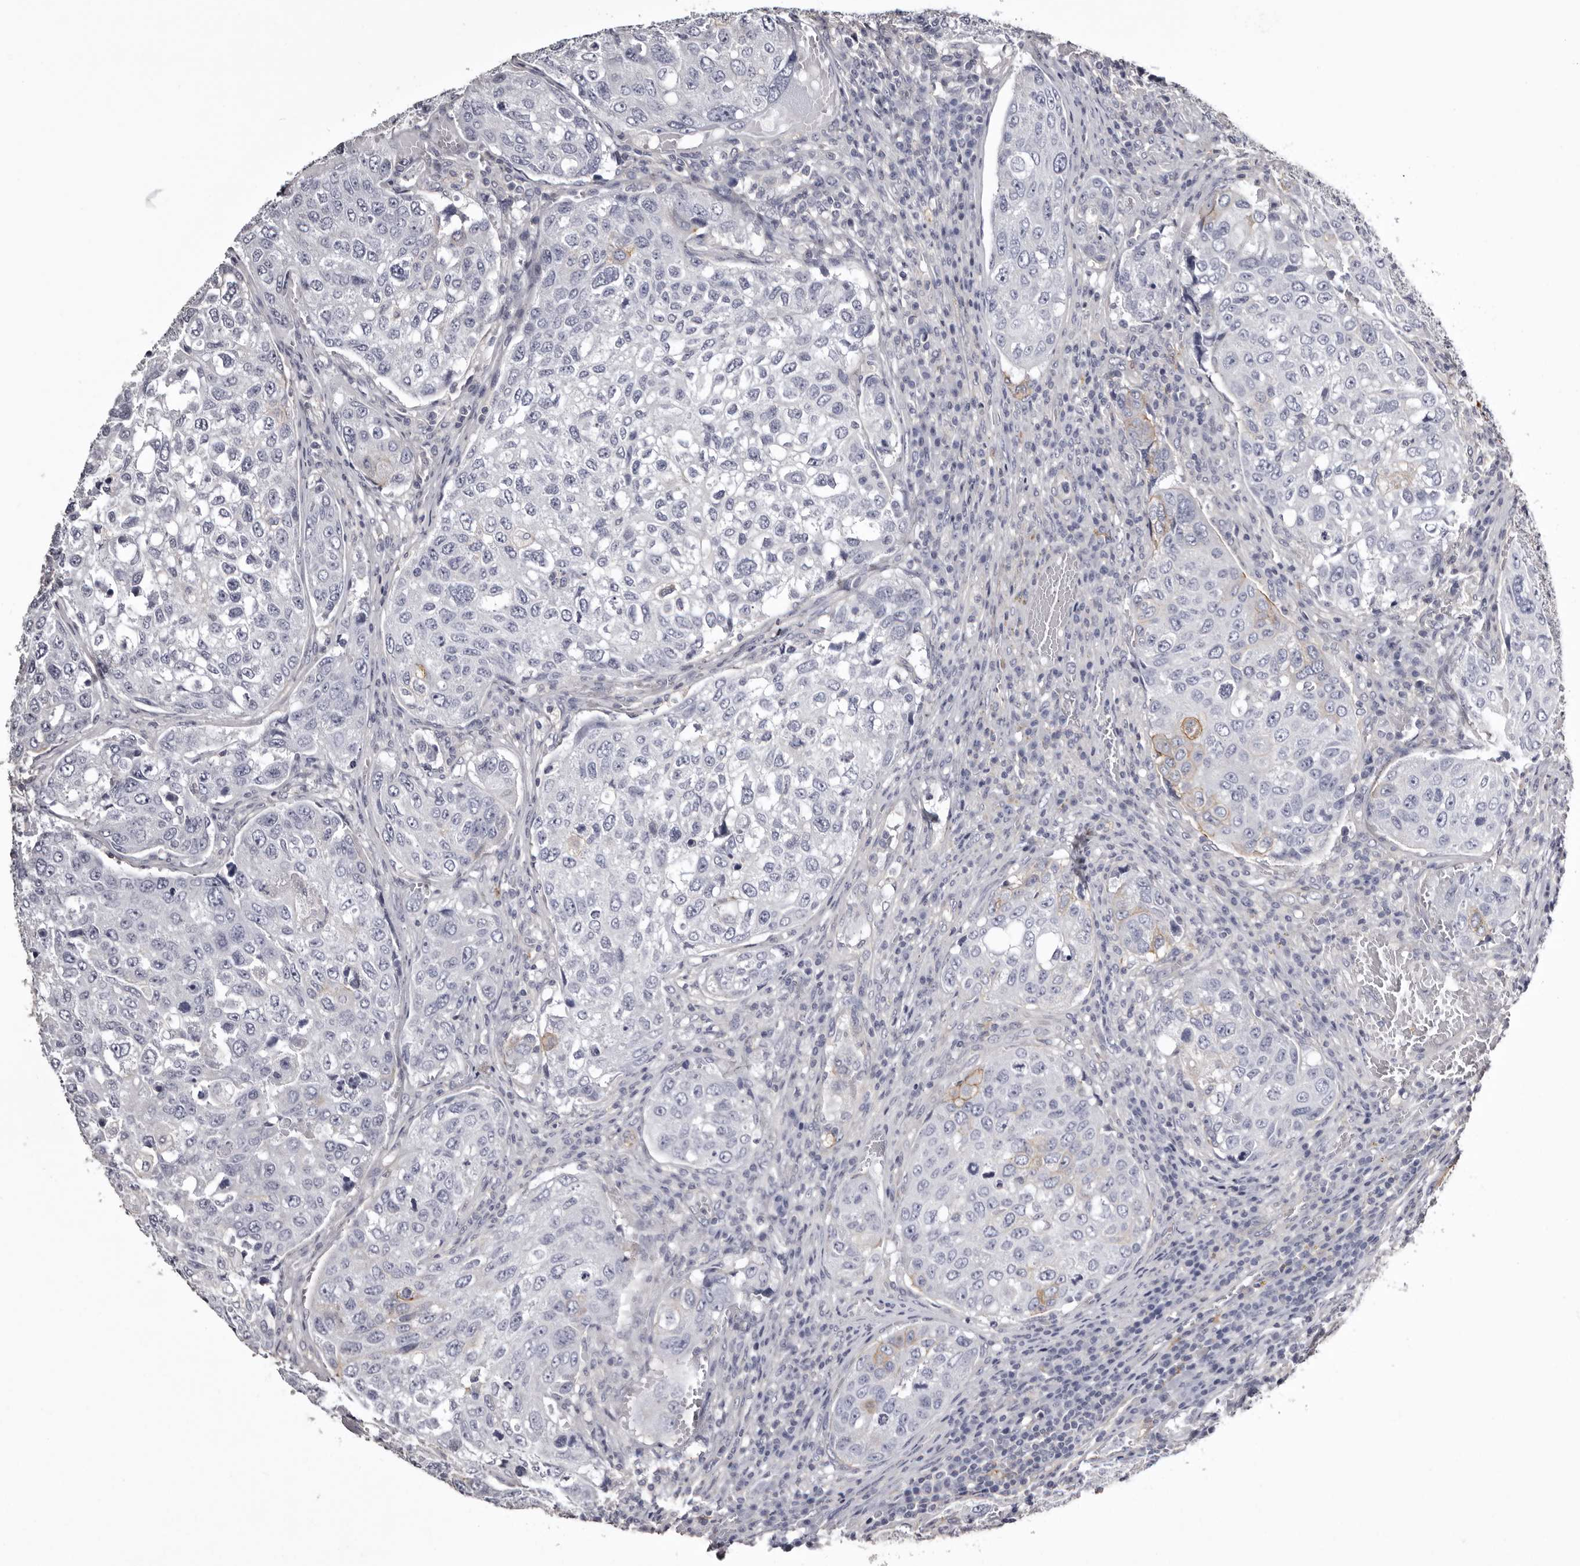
{"staining": {"intensity": "negative", "quantity": "none", "location": "none"}, "tissue": "urothelial cancer", "cell_type": "Tumor cells", "image_type": "cancer", "snomed": [{"axis": "morphology", "description": "Urothelial carcinoma, High grade"}, {"axis": "topography", "description": "Lymph node"}, {"axis": "topography", "description": "Urinary bladder"}], "caption": "Immunohistochemical staining of urothelial cancer reveals no significant staining in tumor cells. The staining was performed using DAB (3,3'-diaminobenzidine) to visualize the protein expression in brown, while the nuclei were stained in blue with hematoxylin (Magnification: 20x).", "gene": "LAD1", "patient": {"sex": "male", "age": 51}}